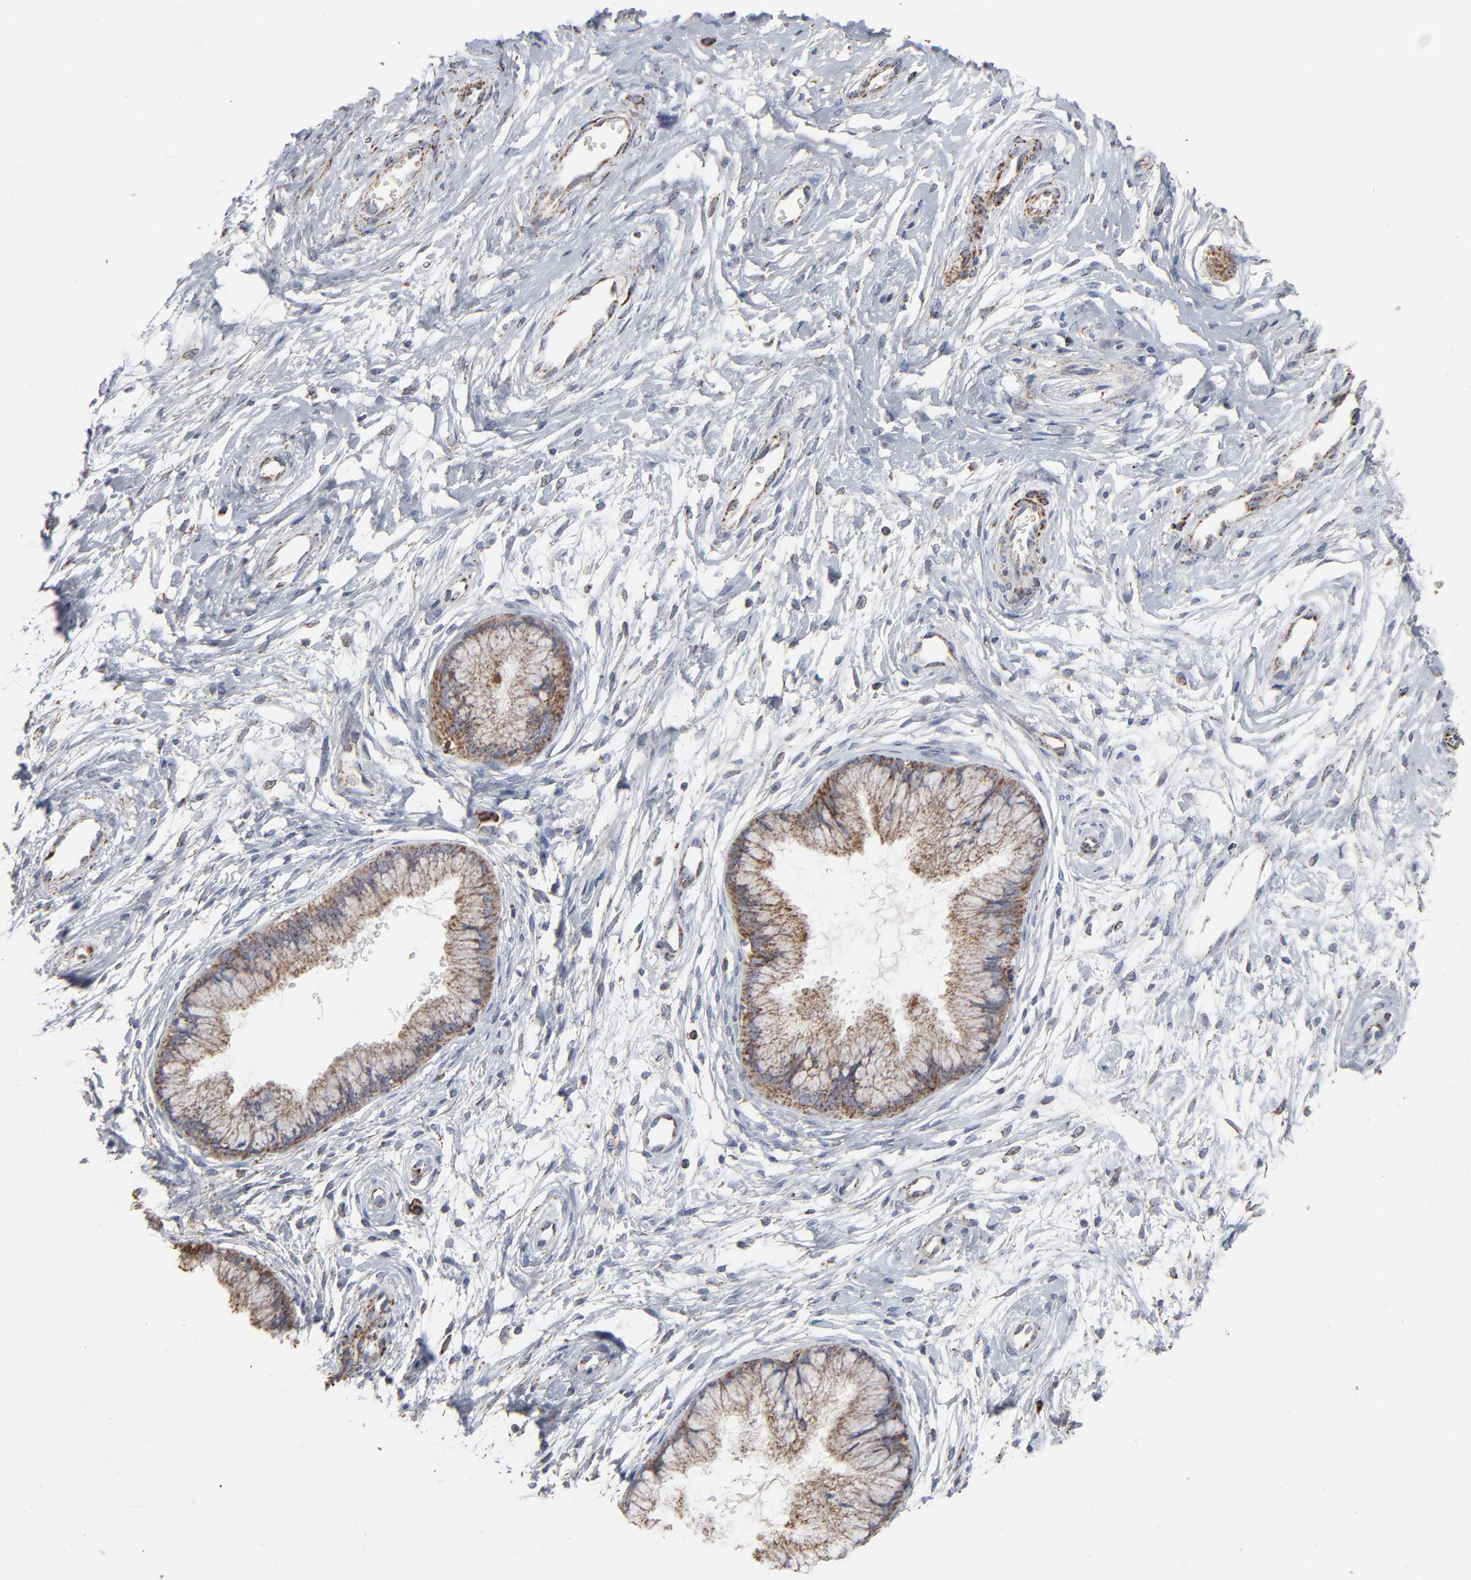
{"staining": {"intensity": "moderate", "quantity": ">75%", "location": "cytoplasmic/membranous"}, "tissue": "cervix", "cell_type": "Glandular cells", "image_type": "normal", "snomed": [{"axis": "morphology", "description": "Normal tissue, NOS"}, {"axis": "topography", "description": "Cervix"}], "caption": "This image displays normal cervix stained with immunohistochemistry to label a protein in brown. The cytoplasmic/membranous of glandular cells show moderate positivity for the protein. Nuclei are counter-stained blue.", "gene": "UQCRC1", "patient": {"sex": "female", "age": 39}}